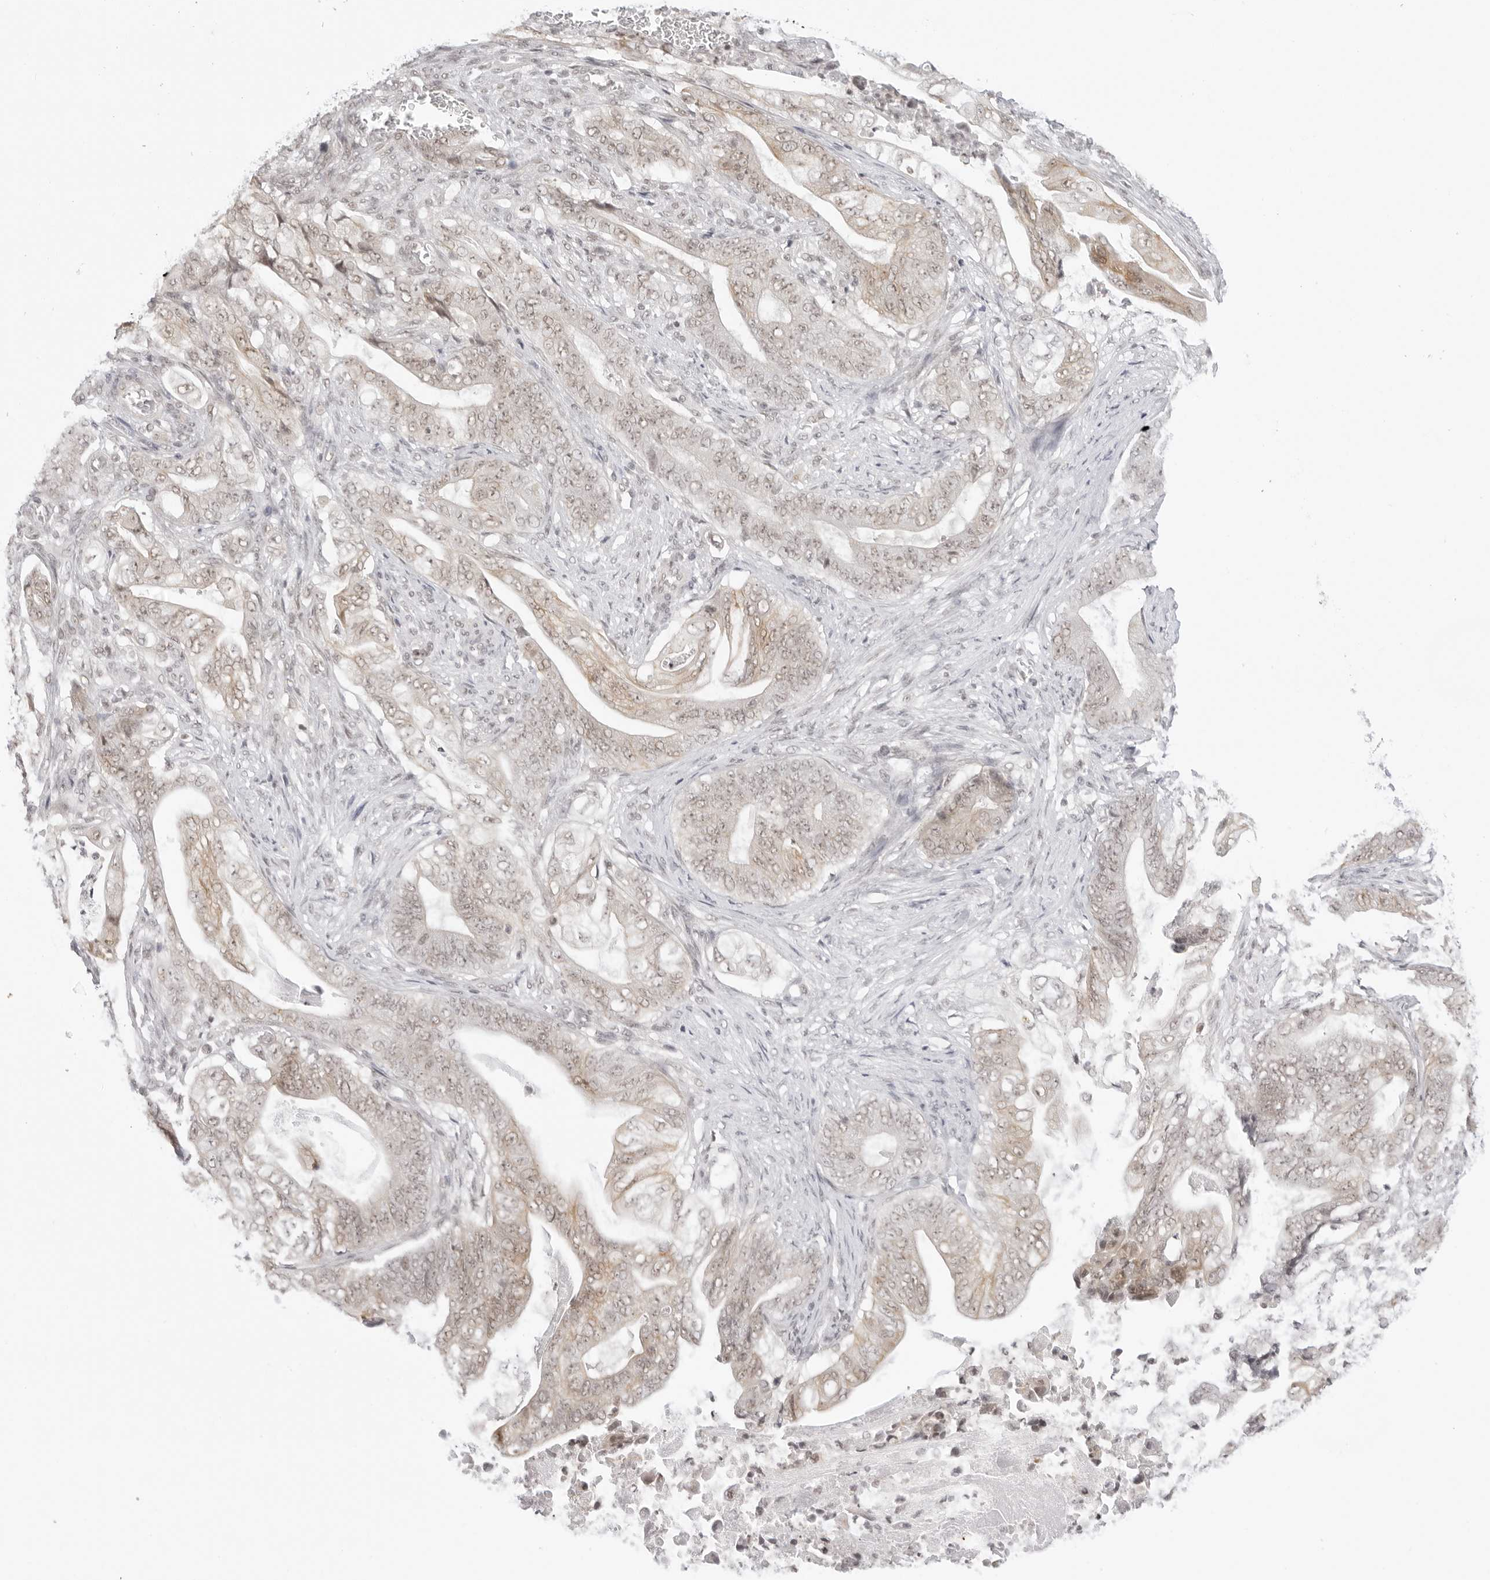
{"staining": {"intensity": "weak", "quantity": ">75%", "location": "cytoplasmic/membranous,nuclear"}, "tissue": "stomach cancer", "cell_type": "Tumor cells", "image_type": "cancer", "snomed": [{"axis": "morphology", "description": "Adenocarcinoma, NOS"}, {"axis": "topography", "description": "Stomach"}], "caption": "About >75% of tumor cells in human adenocarcinoma (stomach) reveal weak cytoplasmic/membranous and nuclear protein staining as visualized by brown immunohistochemical staining.", "gene": "TCIM", "patient": {"sex": "female", "age": 73}}